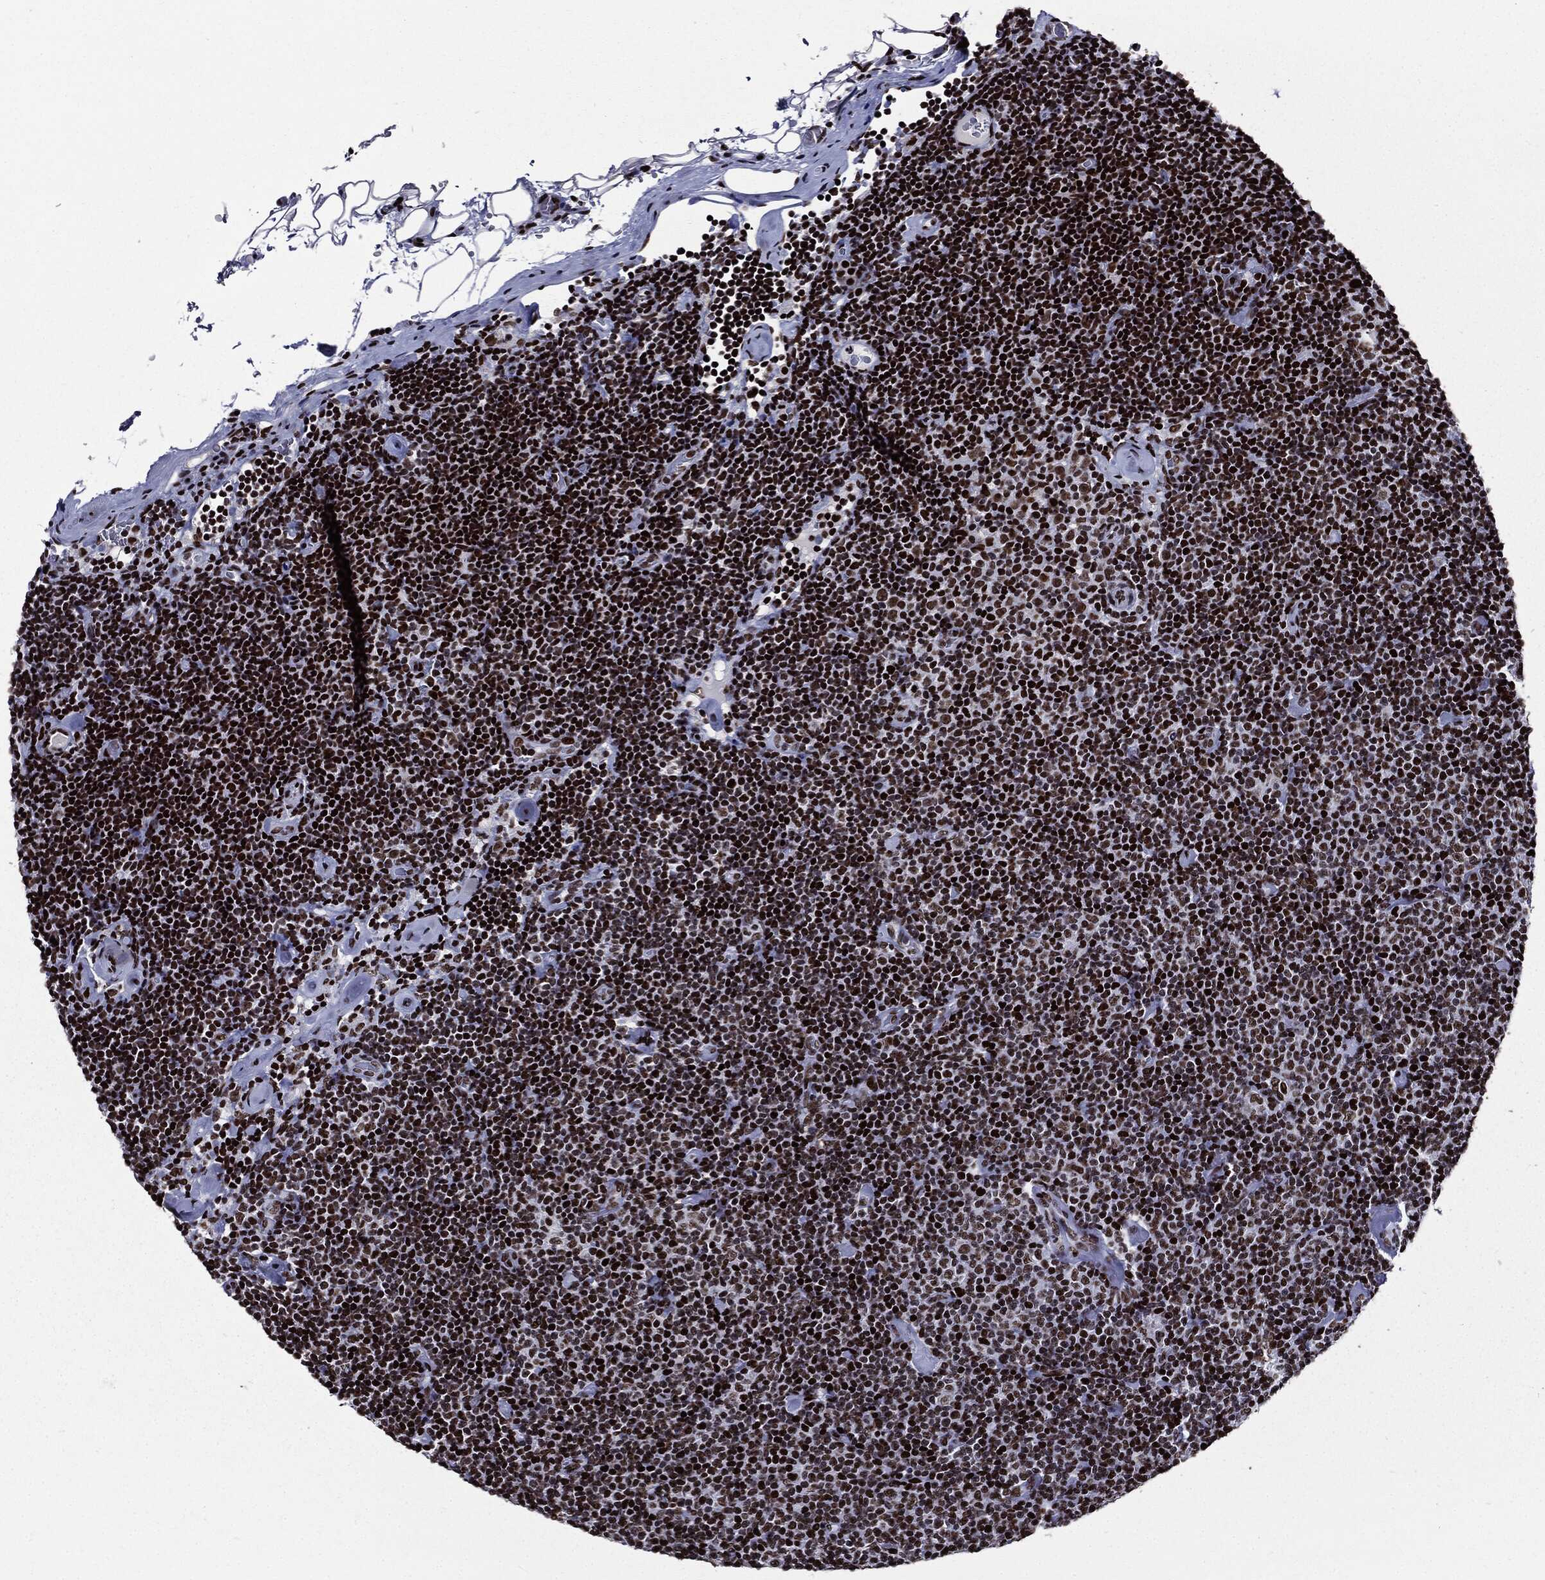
{"staining": {"intensity": "strong", "quantity": ">75%", "location": "nuclear"}, "tissue": "lymphoma", "cell_type": "Tumor cells", "image_type": "cancer", "snomed": [{"axis": "morphology", "description": "Malignant lymphoma, non-Hodgkin's type, Low grade"}, {"axis": "topography", "description": "Lymph node"}], "caption": "Immunohistochemistry (IHC) (DAB (3,3'-diaminobenzidine)) staining of malignant lymphoma, non-Hodgkin's type (low-grade) exhibits strong nuclear protein positivity in approximately >75% of tumor cells.", "gene": "ZFP91", "patient": {"sex": "male", "age": 81}}